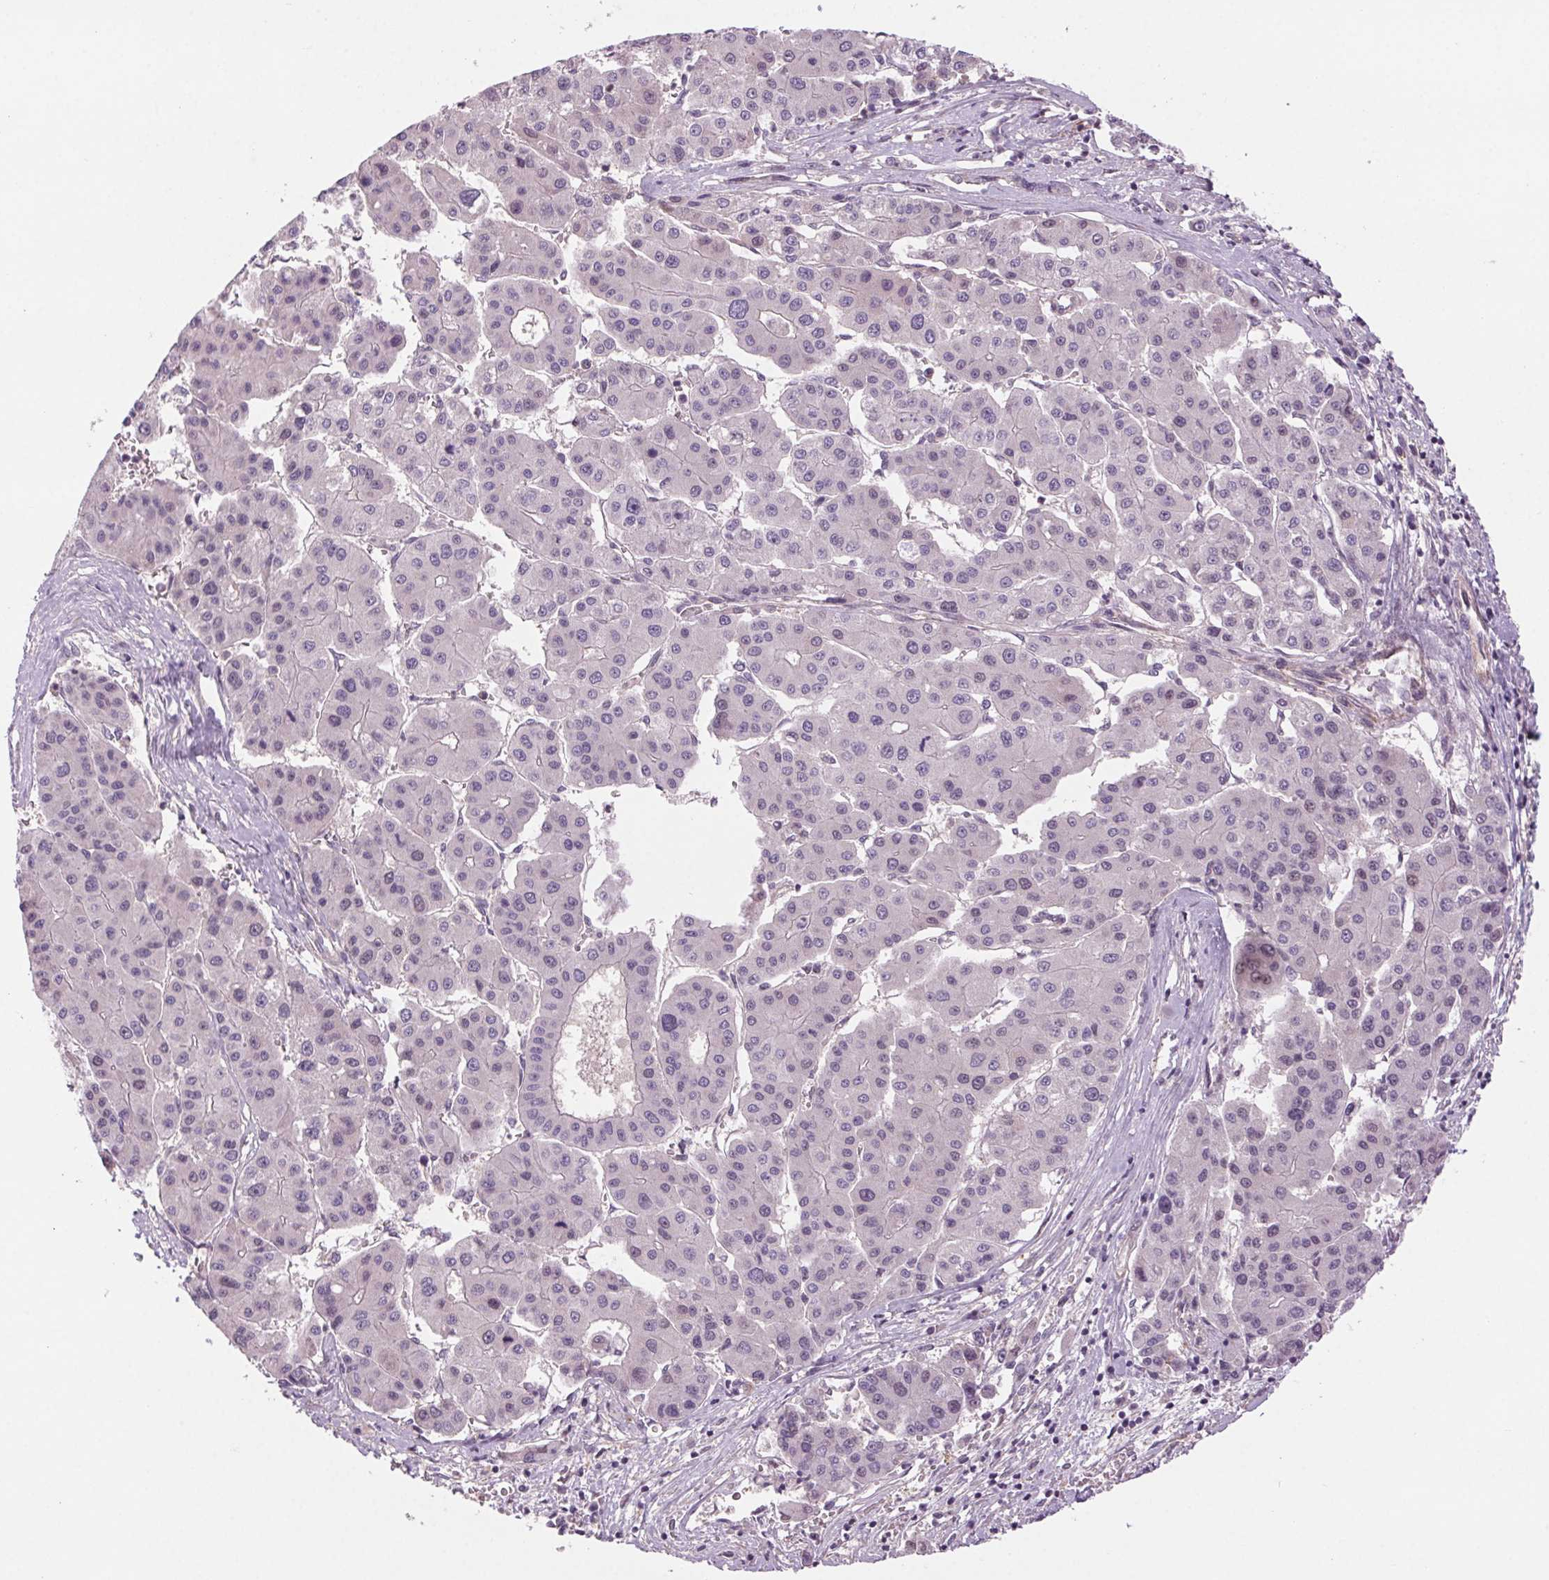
{"staining": {"intensity": "negative", "quantity": "none", "location": "none"}, "tissue": "liver cancer", "cell_type": "Tumor cells", "image_type": "cancer", "snomed": [{"axis": "morphology", "description": "Carcinoma, Hepatocellular, NOS"}, {"axis": "topography", "description": "Liver"}], "caption": "Protein analysis of liver cancer demonstrates no significant positivity in tumor cells.", "gene": "HHLA2", "patient": {"sex": "male", "age": 73}}